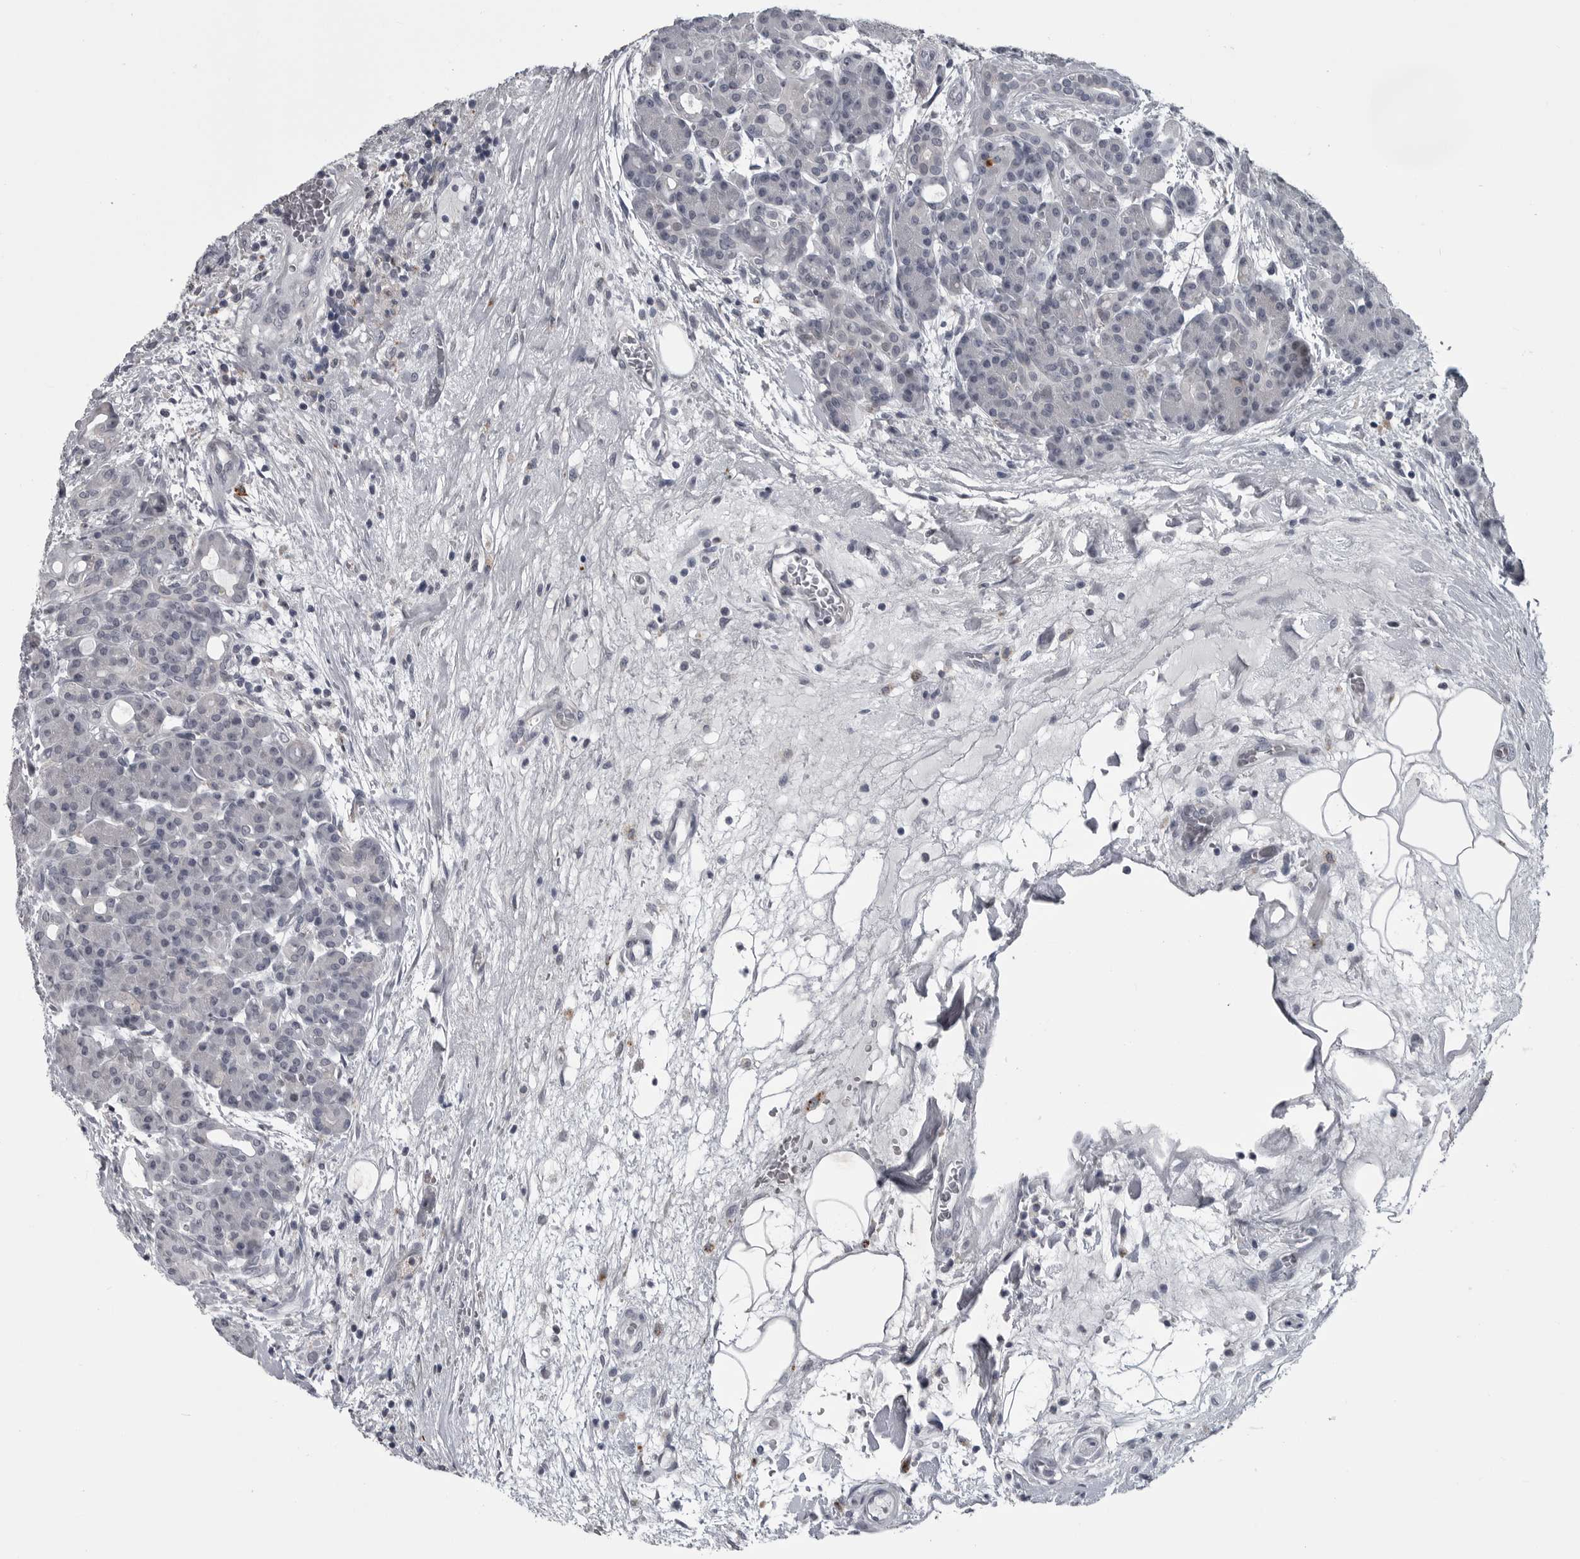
{"staining": {"intensity": "negative", "quantity": "none", "location": "none"}, "tissue": "pancreas", "cell_type": "Exocrine glandular cells", "image_type": "normal", "snomed": [{"axis": "morphology", "description": "Normal tissue, NOS"}, {"axis": "topography", "description": "Pancreas"}], "caption": "Photomicrograph shows no significant protein positivity in exocrine glandular cells of benign pancreas. (DAB (3,3'-diaminobenzidine) immunohistochemistry (IHC) visualized using brightfield microscopy, high magnification).", "gene": "LYSMD1", "patient": {"sex": "male", "age": 63}}